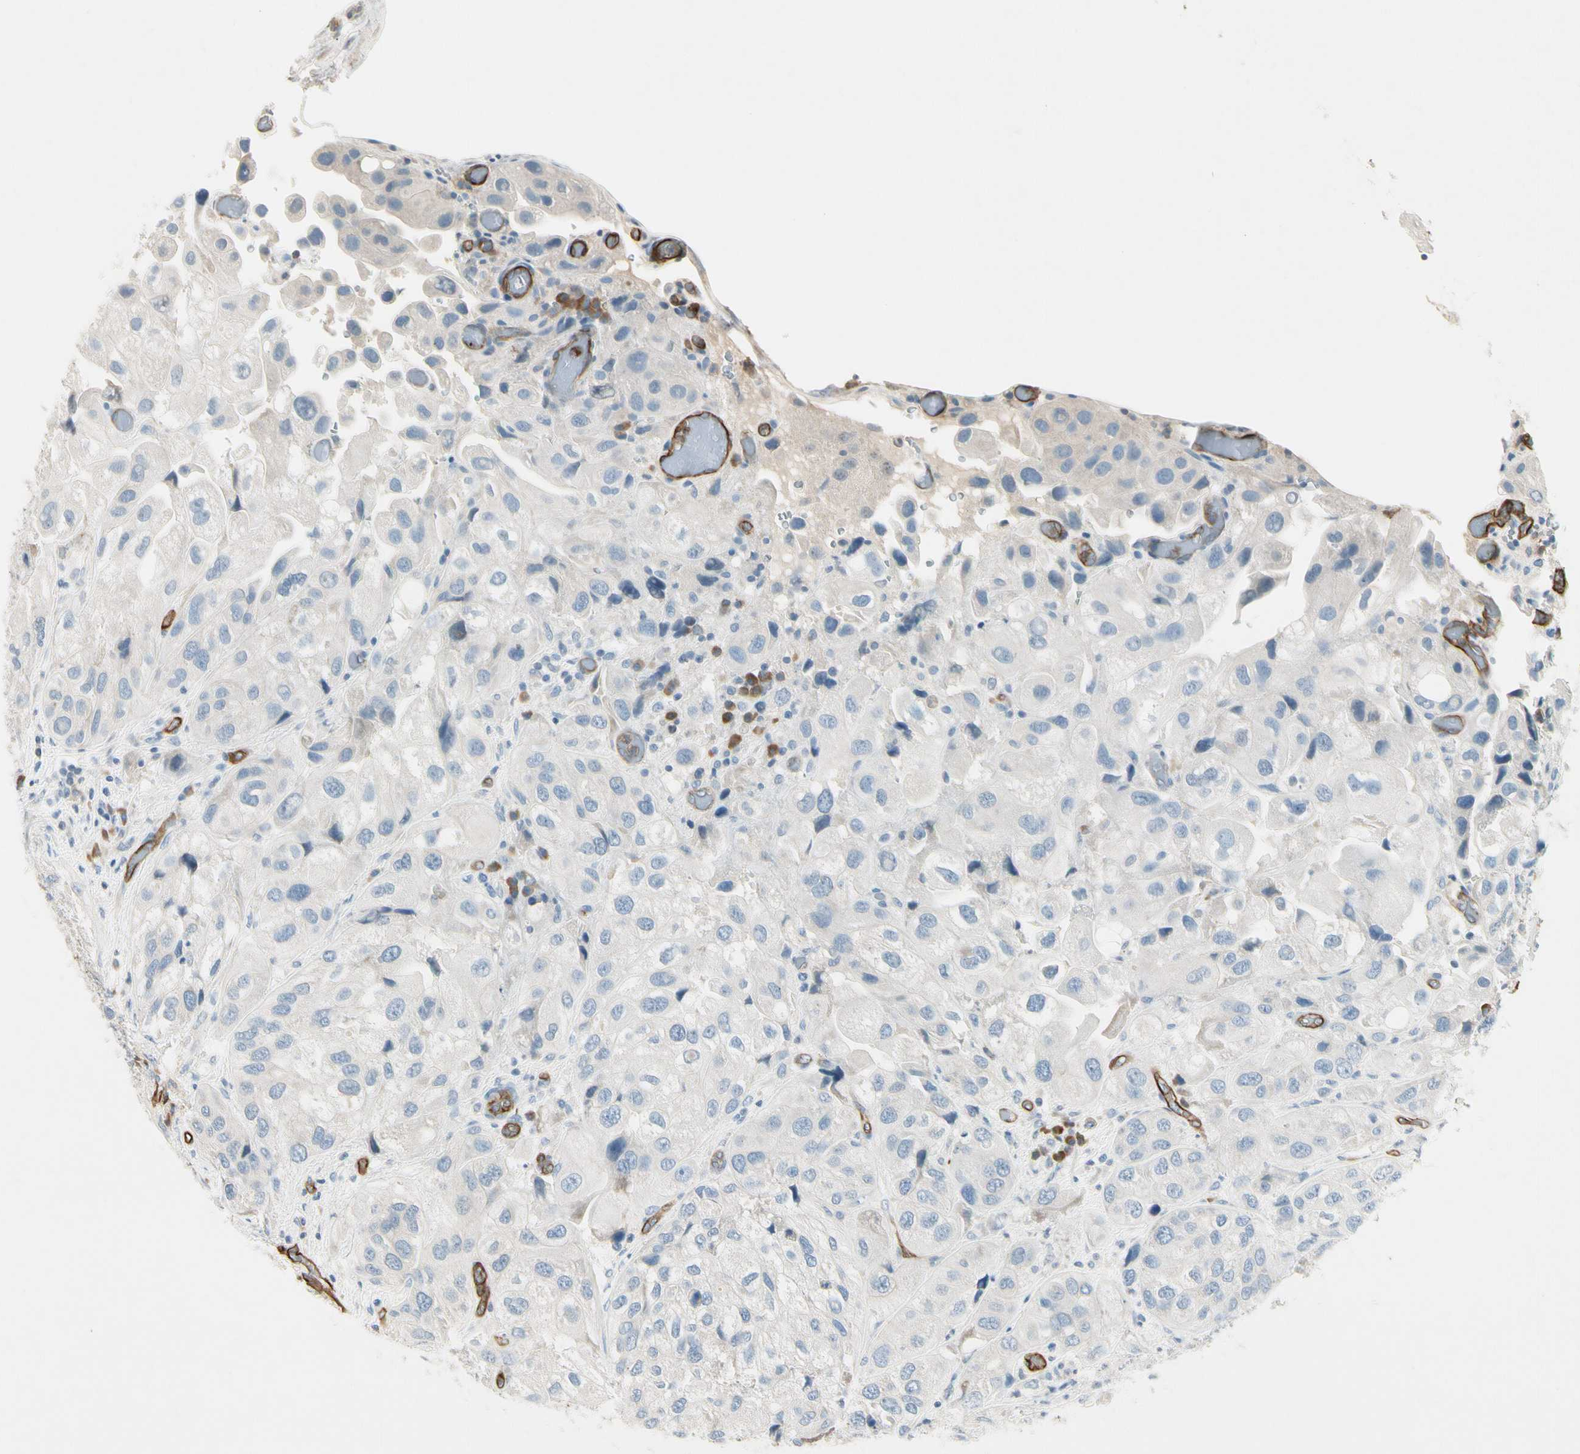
{"staining": {"intensity": "negative", "quantity": "none", "location": "none"}, "tissue": "urothelial cancer", "cell_type": "Tumor cells", "image_type": "cancer", "snomed": [{"axis": "morphology", "description": "Urothelial carcinoma, High grade"}, {"axis": "topography", "description": "Urinary bladder"}], "caption": "Human urothelial carcinoma (high-grade) stained for a protein using immunohistochemistry shows no expression in tumor cells.", "gene": "CD93", "patient": {"sex": "female", "age": 64}}